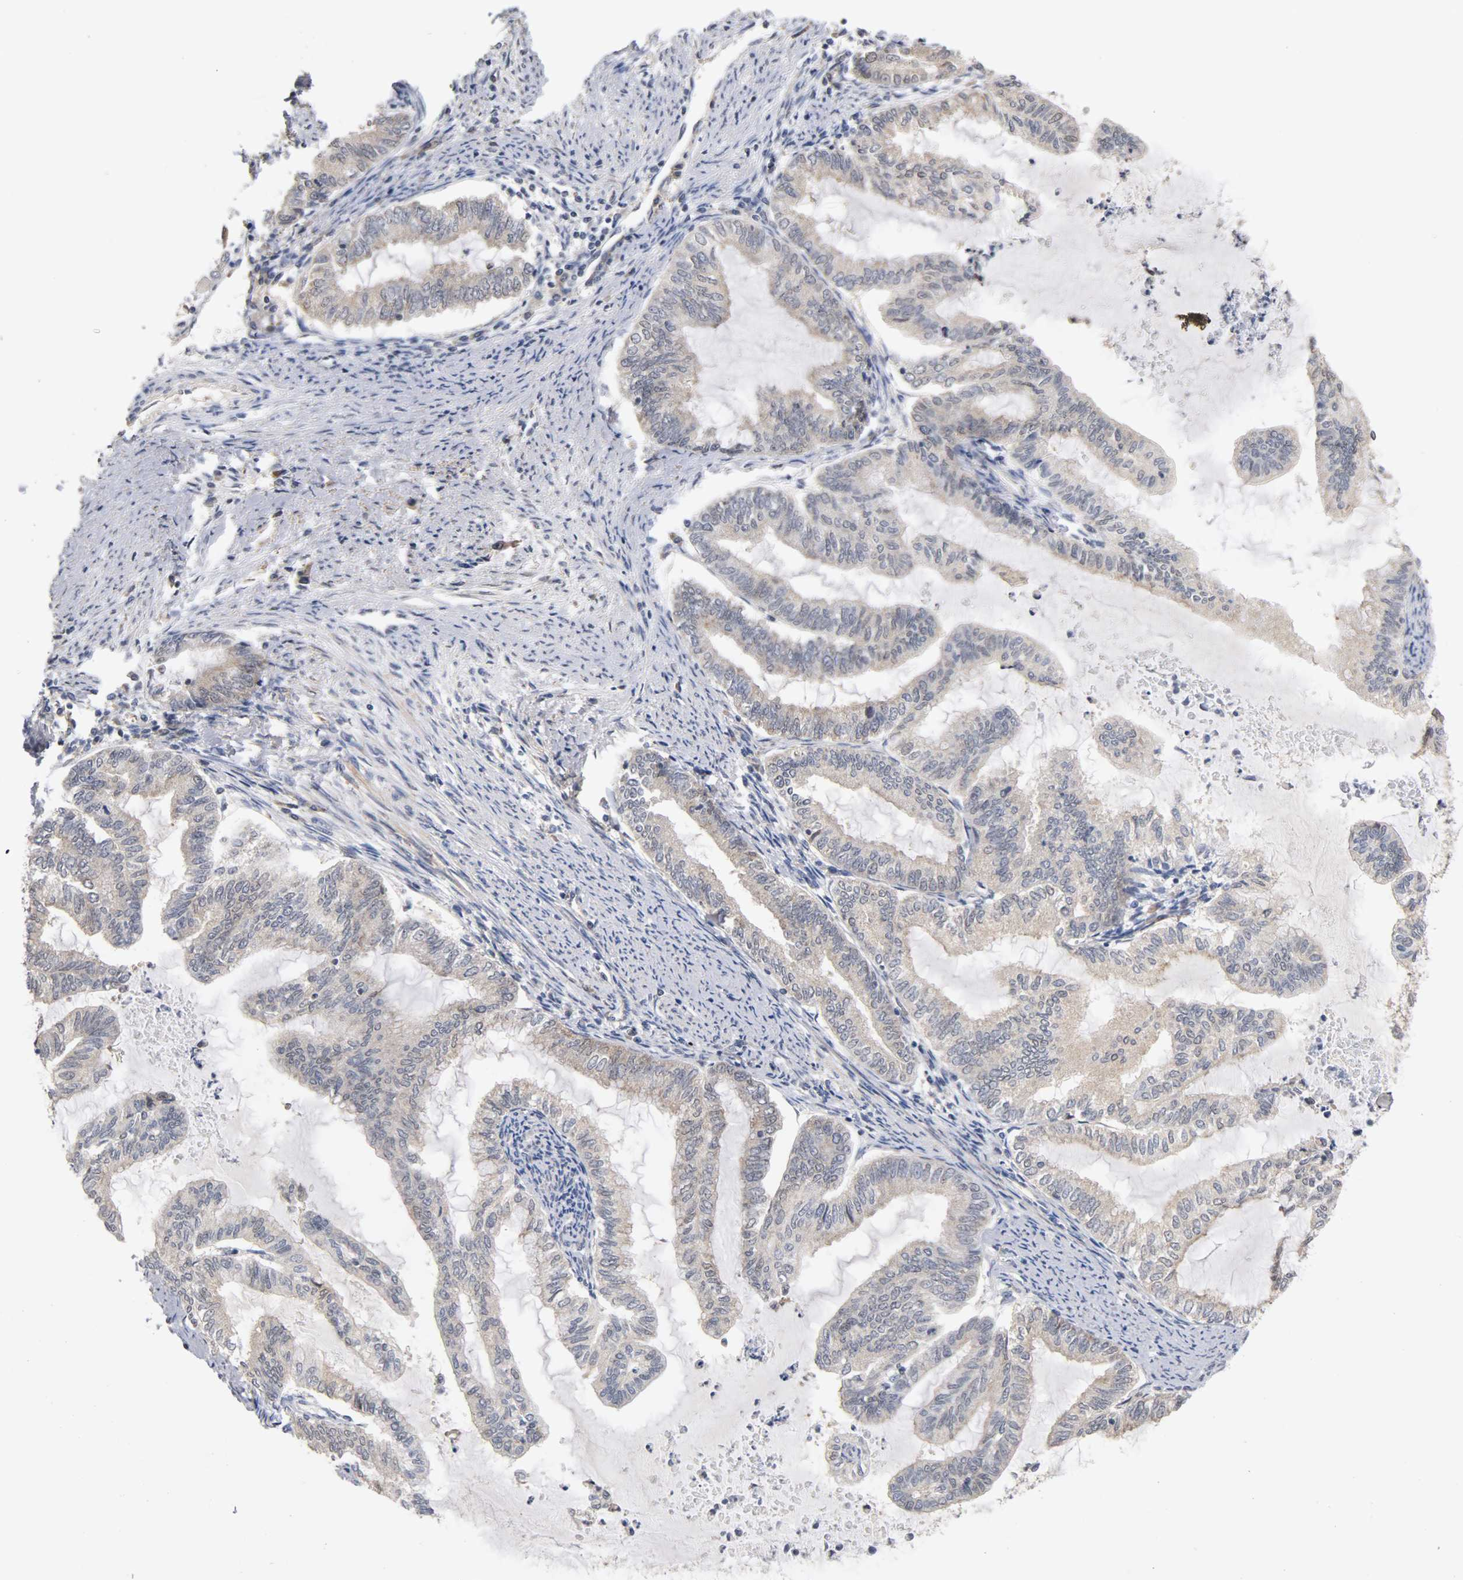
{"staining": {"intensity": "weak", "quantity": "25%-75%", "location": "cytoplasmic/membranous,nuclear"}, "tissue": "endometrial cancer", "cell_type": "Tumor cells", "image_type": "cancer", "snomed": [{"axis": "morphology", "description": "Adenocarcinoma, NOS"}, {"axis": "topography", "description": "Endometrium"}], "caption": "A brown stain highlights weak cytoplasmic/membranous and nuclear staining of a protein in human adenocarcinoma (endometrial) tumor cells.", "gene": "UBE2M", "patient": {"sex": "female", "age": 79}}